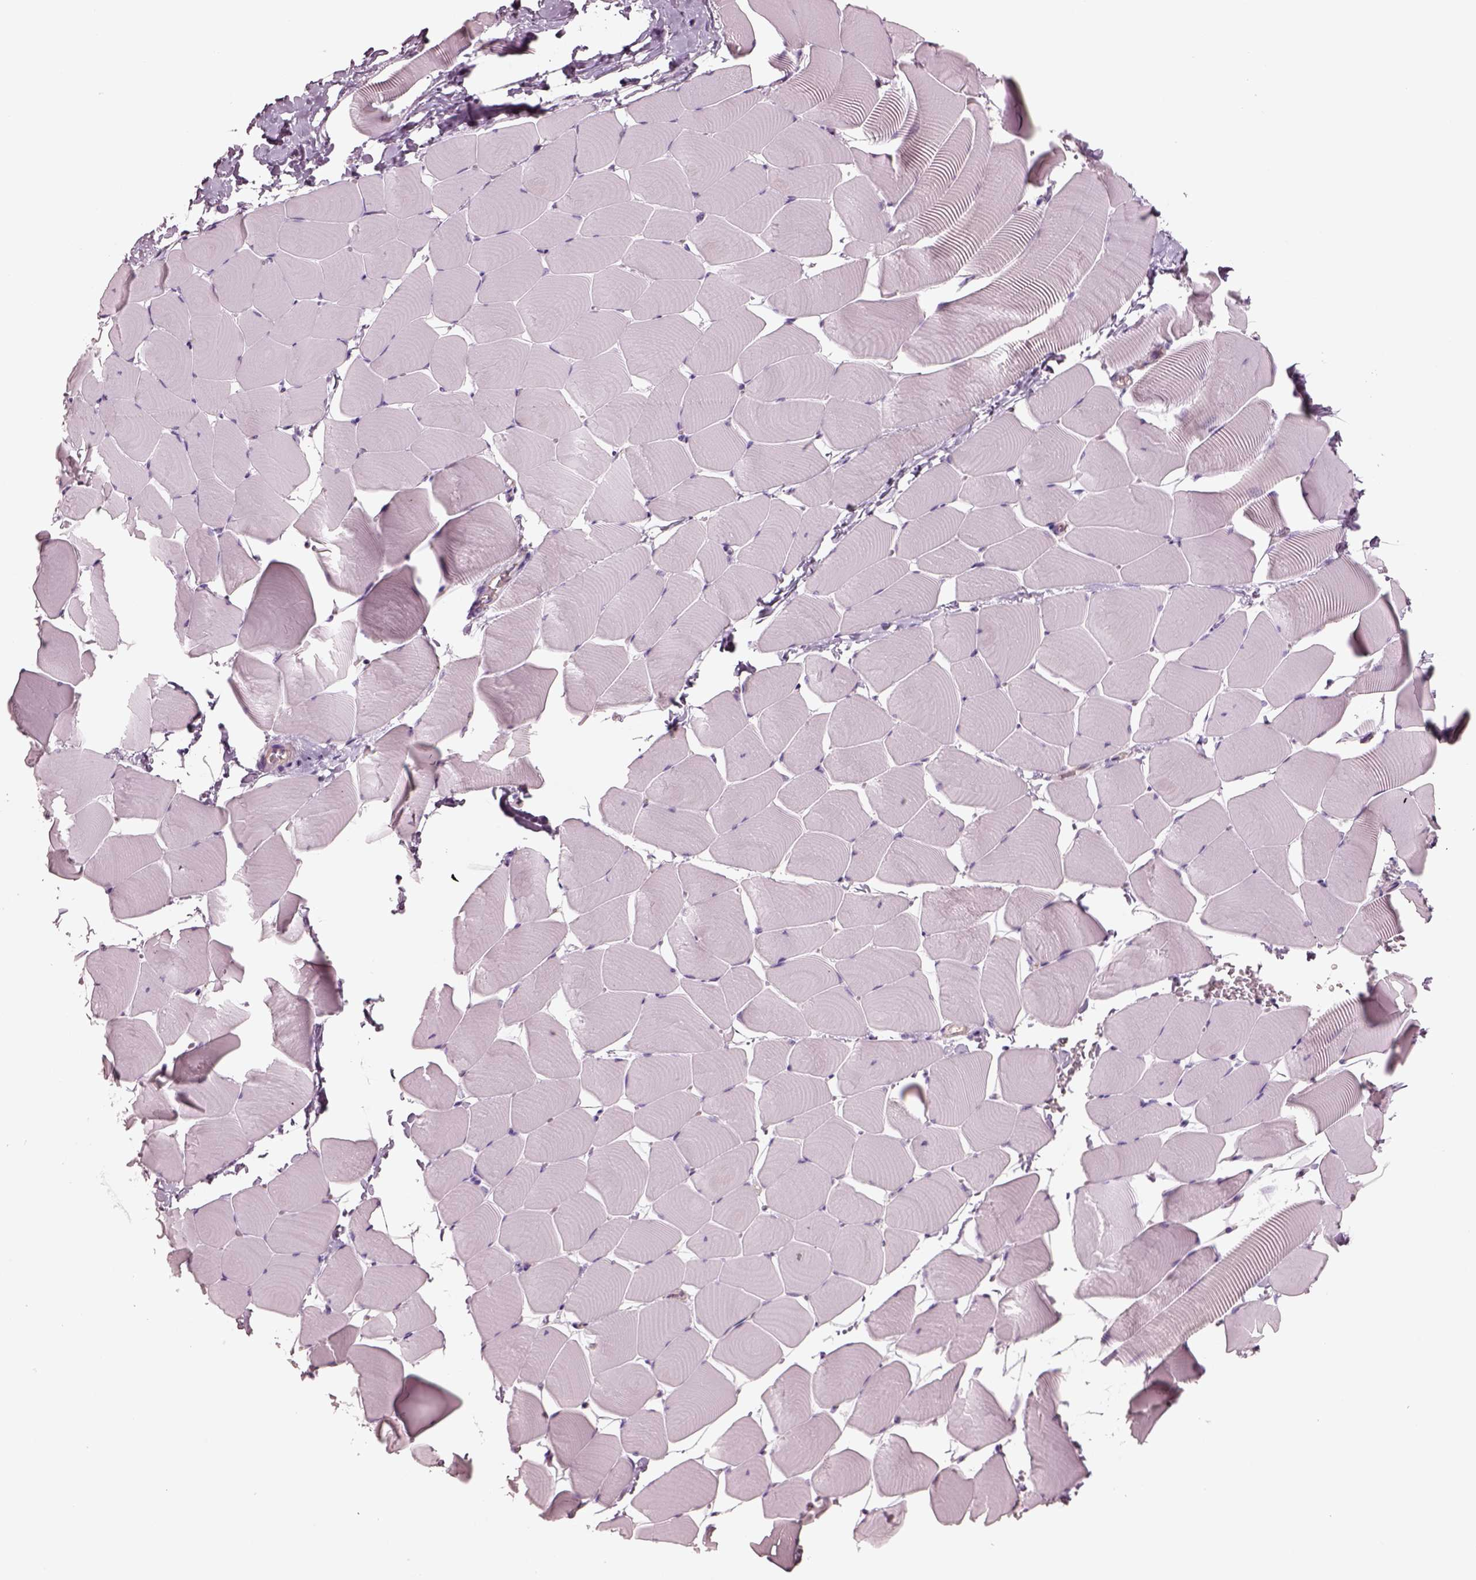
{"staining": {"intensity": "negative", "quantity": "none", "location": "none"}, "tissue": "skeletal muscle", "cell_type": "Myocytes", "image_type": "normal", "snomed": [{"axis": "morphology", "description": "Normal tissue, NOS"}, {"axis": "topography", "description": "Skeletal muscle"}], "caption": "Immunohistochemistry (IHC) of unremarkable skeletal muscle demonstrates no expression in myocytes.", "gene": "IGLL1", "patient": {"sex": "male", "age": 25}}